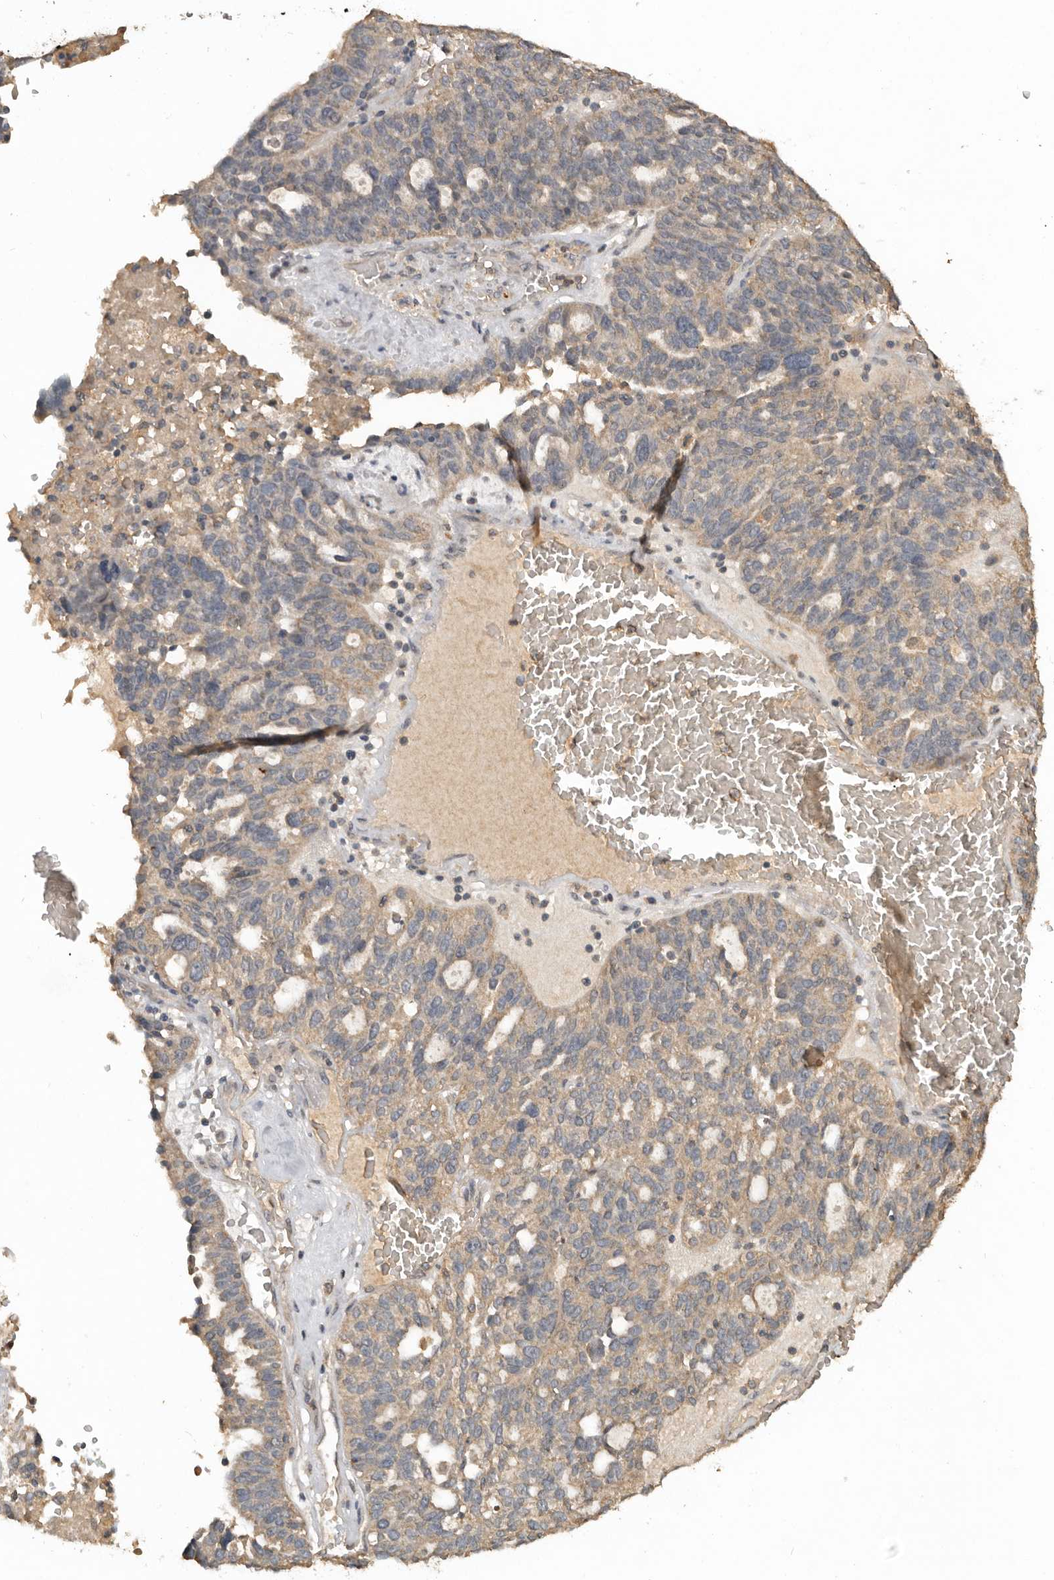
{"staining": {"intensity": "weak", "quantity": ">75%", "location": "cytoplasmic/membranous"}, "tissue": "ovarian cancer", "cell_type": "Tumor cells", "image_type": "cancer", "snomed": [{"axis": "morphology", "description": "Cystadenocarcinoma, serous, NOS"}, {"axis": "topography", "description": "Ovary"}], "caption": "The immunohistochemical stain shows weak cytoplasmic/membranous expression in tumor cells of serous cystadenocarcinoma (ovarian) tissue.", "gene": "ADAMTS4", "patient": {"sex": "female", "age": 59}}